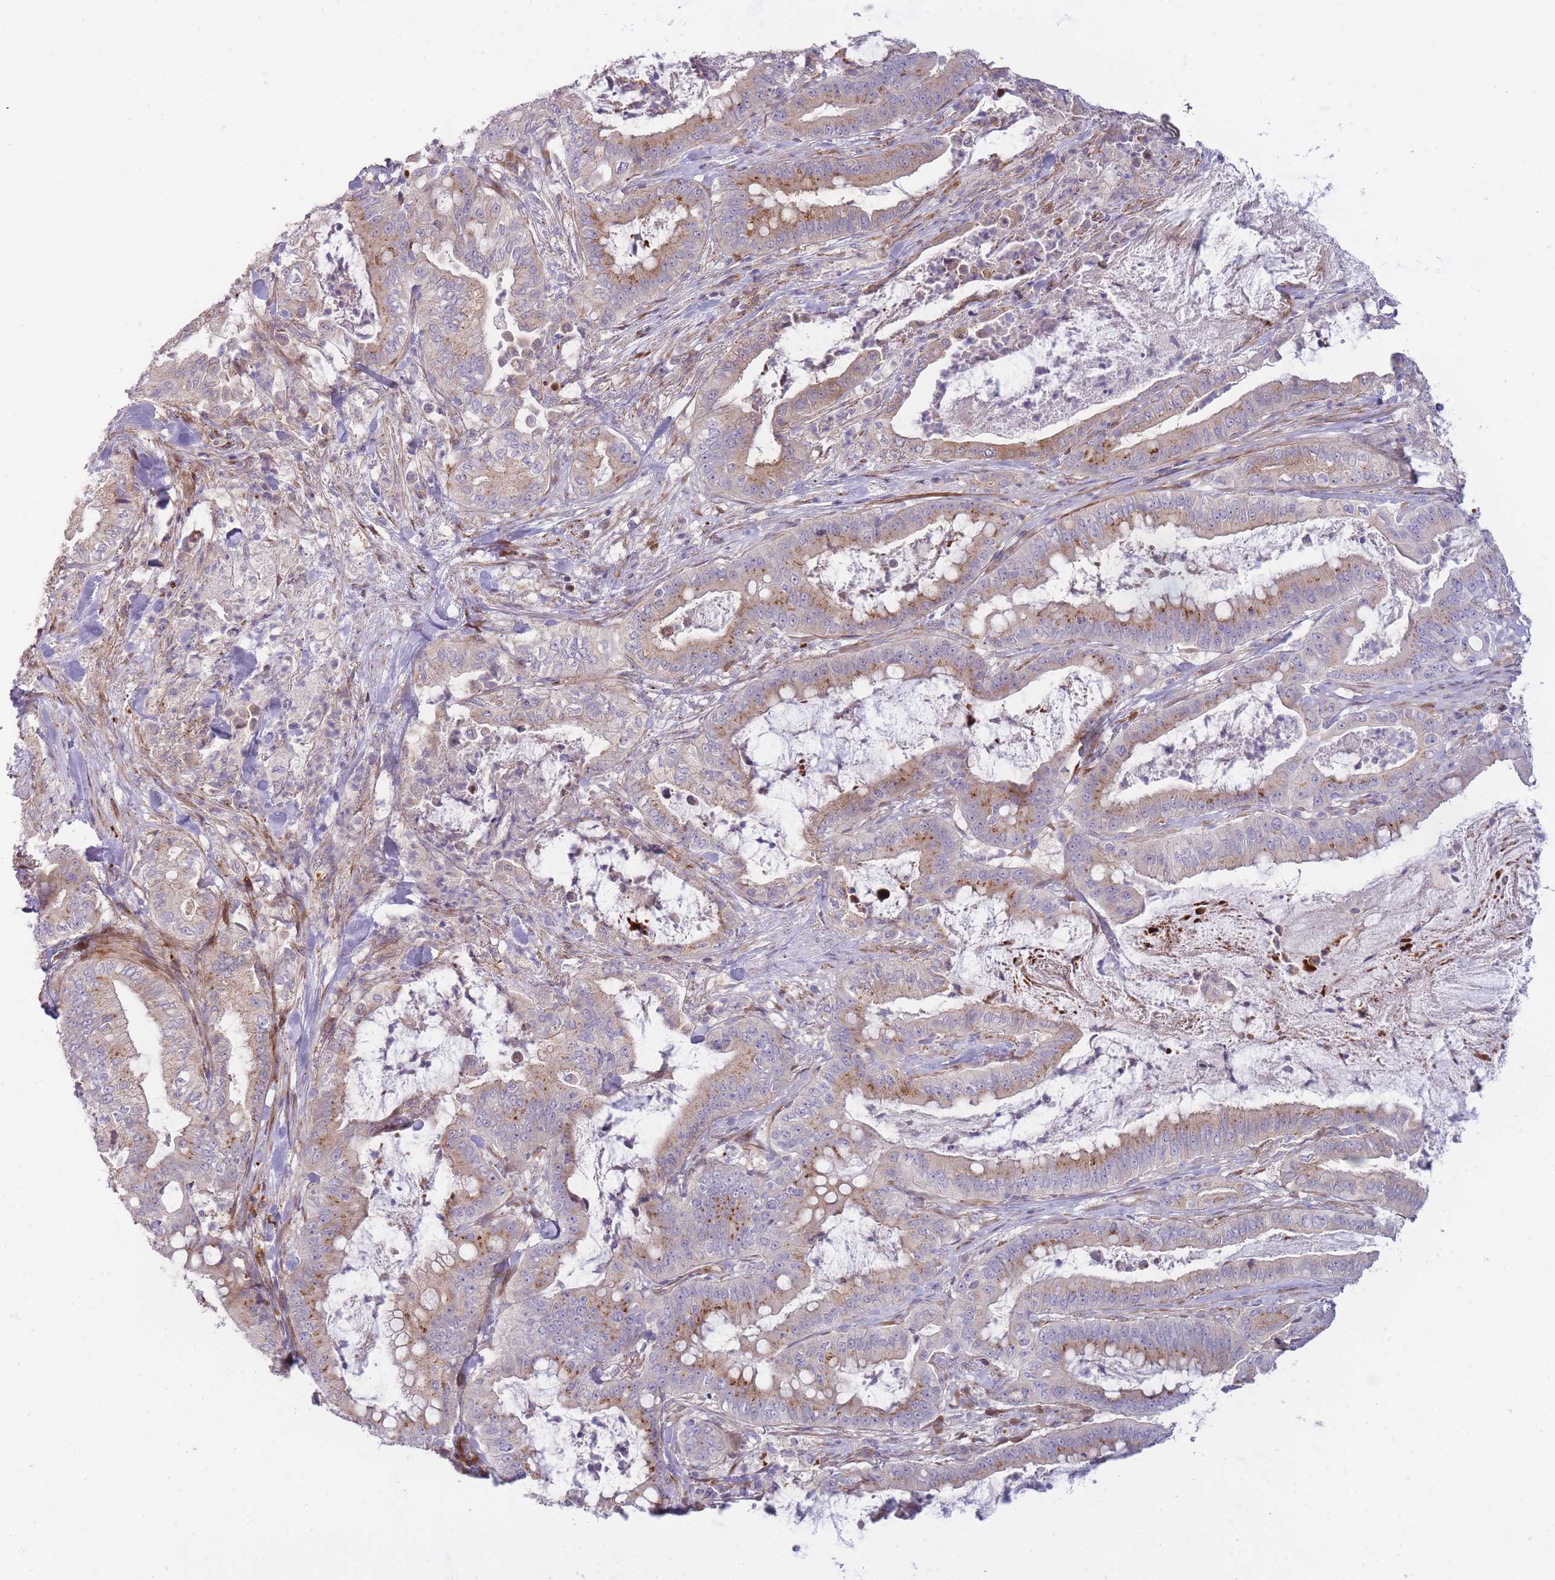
{"staining": {"intensity": "moderate", "quantity": "25%-75%", "location": "cytoplasmic/membranous"}, "tissue": "pancreatic cancer", "cell_type": "Tumor cells", "image_type": "cancer", "snomed": [{"axis": "morphology", "description": "Adenocarcinoma, NOS"}, {"axis": "topography", "description": "Pancreas"}], "caption": "Pancreatic cancer stained with immunohistochemistry demonstrates moderate cytoplasmic/membranous positivity in approximately 25%-75% of tumor cells.", "gene": "ATP5MC2", "patient": {"sex": "male", "age": 71}}